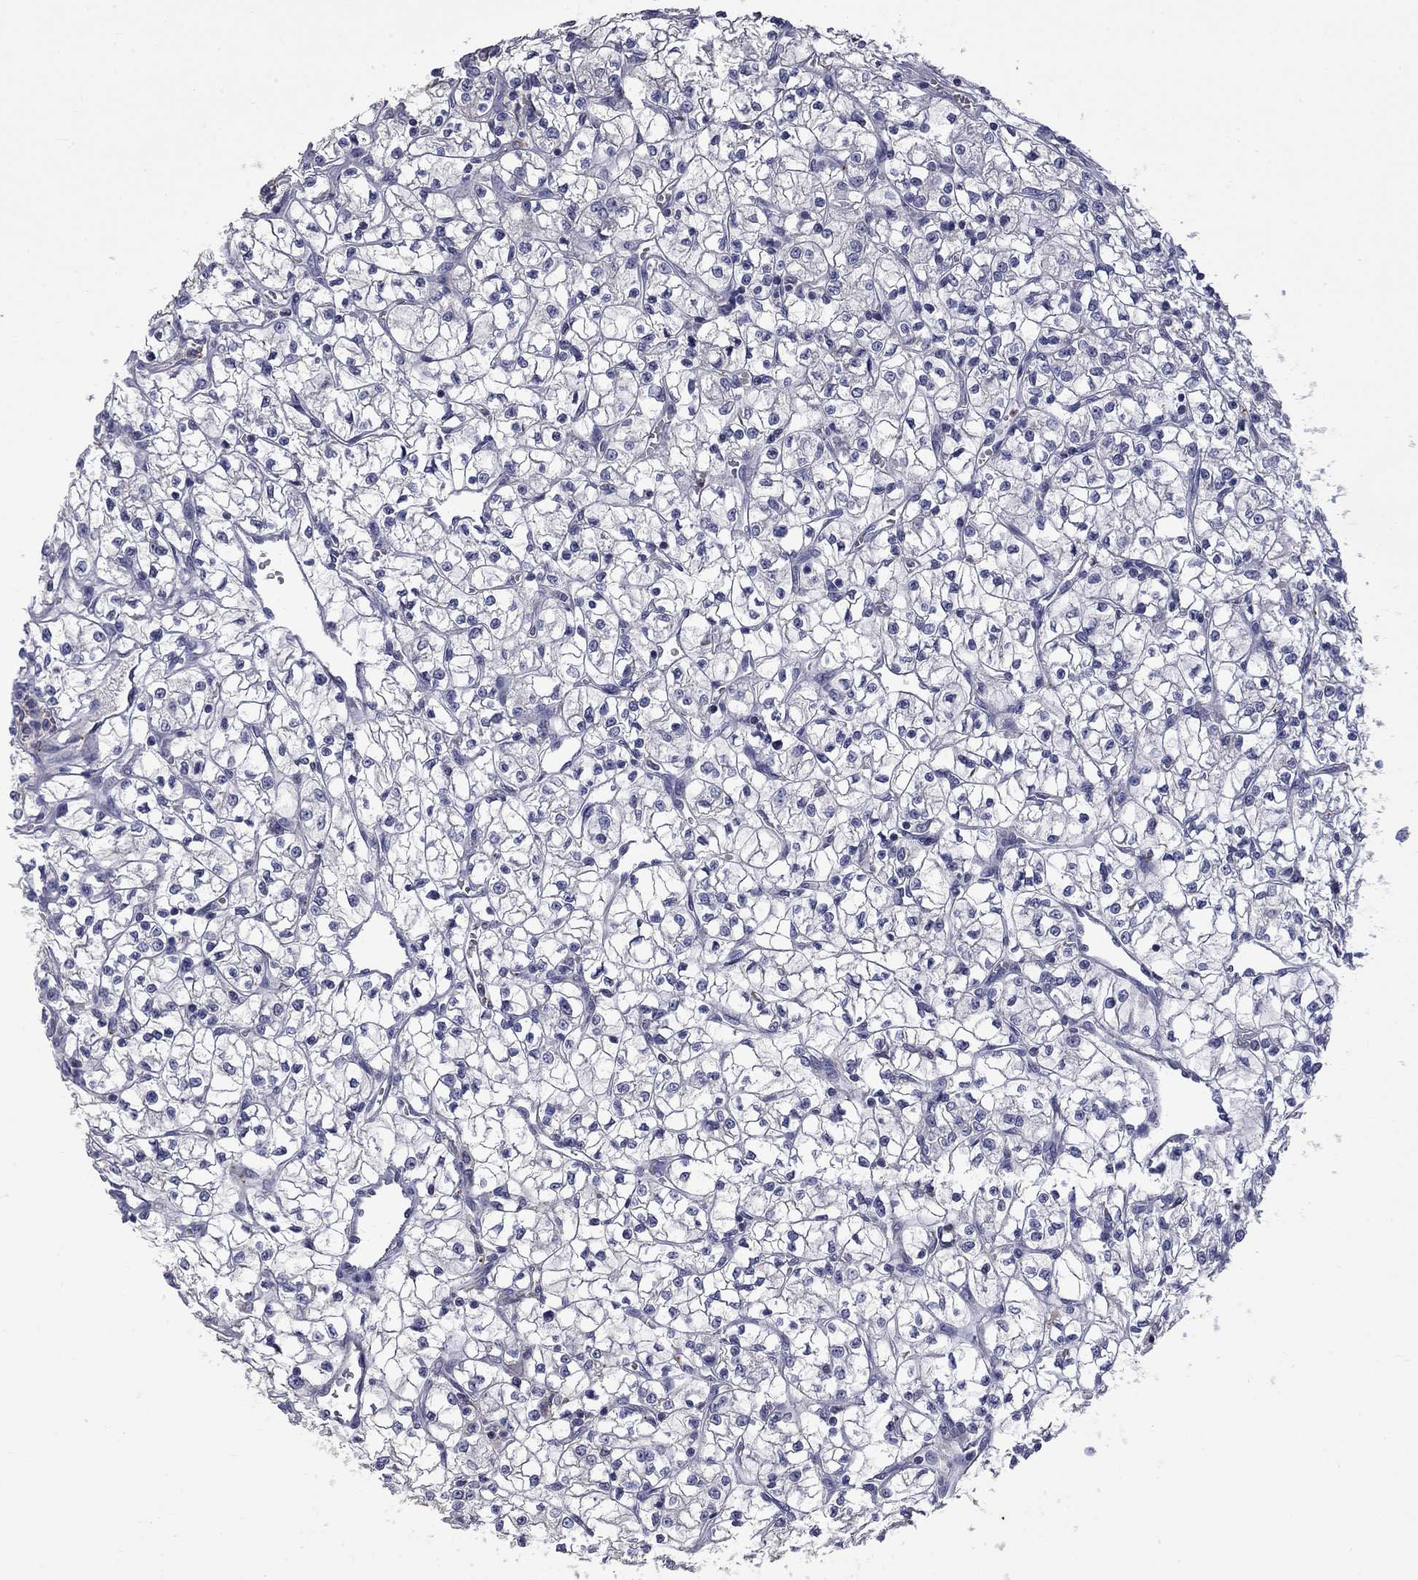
{"staining": {"intensity": "negative", "quantity": "none", "location": "none"}, "tissue": "renal cancer", "cell_type": "Tumor cells", "image_type": "cancer", "snomed": [{"axis": "morphology", "description": "Adenocarcinoma, NOS"}, {"axis": "topography", "description": "Kidney"}], "caption": "IHC micrograph of neoplastic tissue: human renal adenocarcinoma stained with DAB (3,3'-diaminobenzidine) exhibits no significant protein staining in tumor cells.", "gene": "PLEK", "patient": {"sex": "female", "age": 64}}